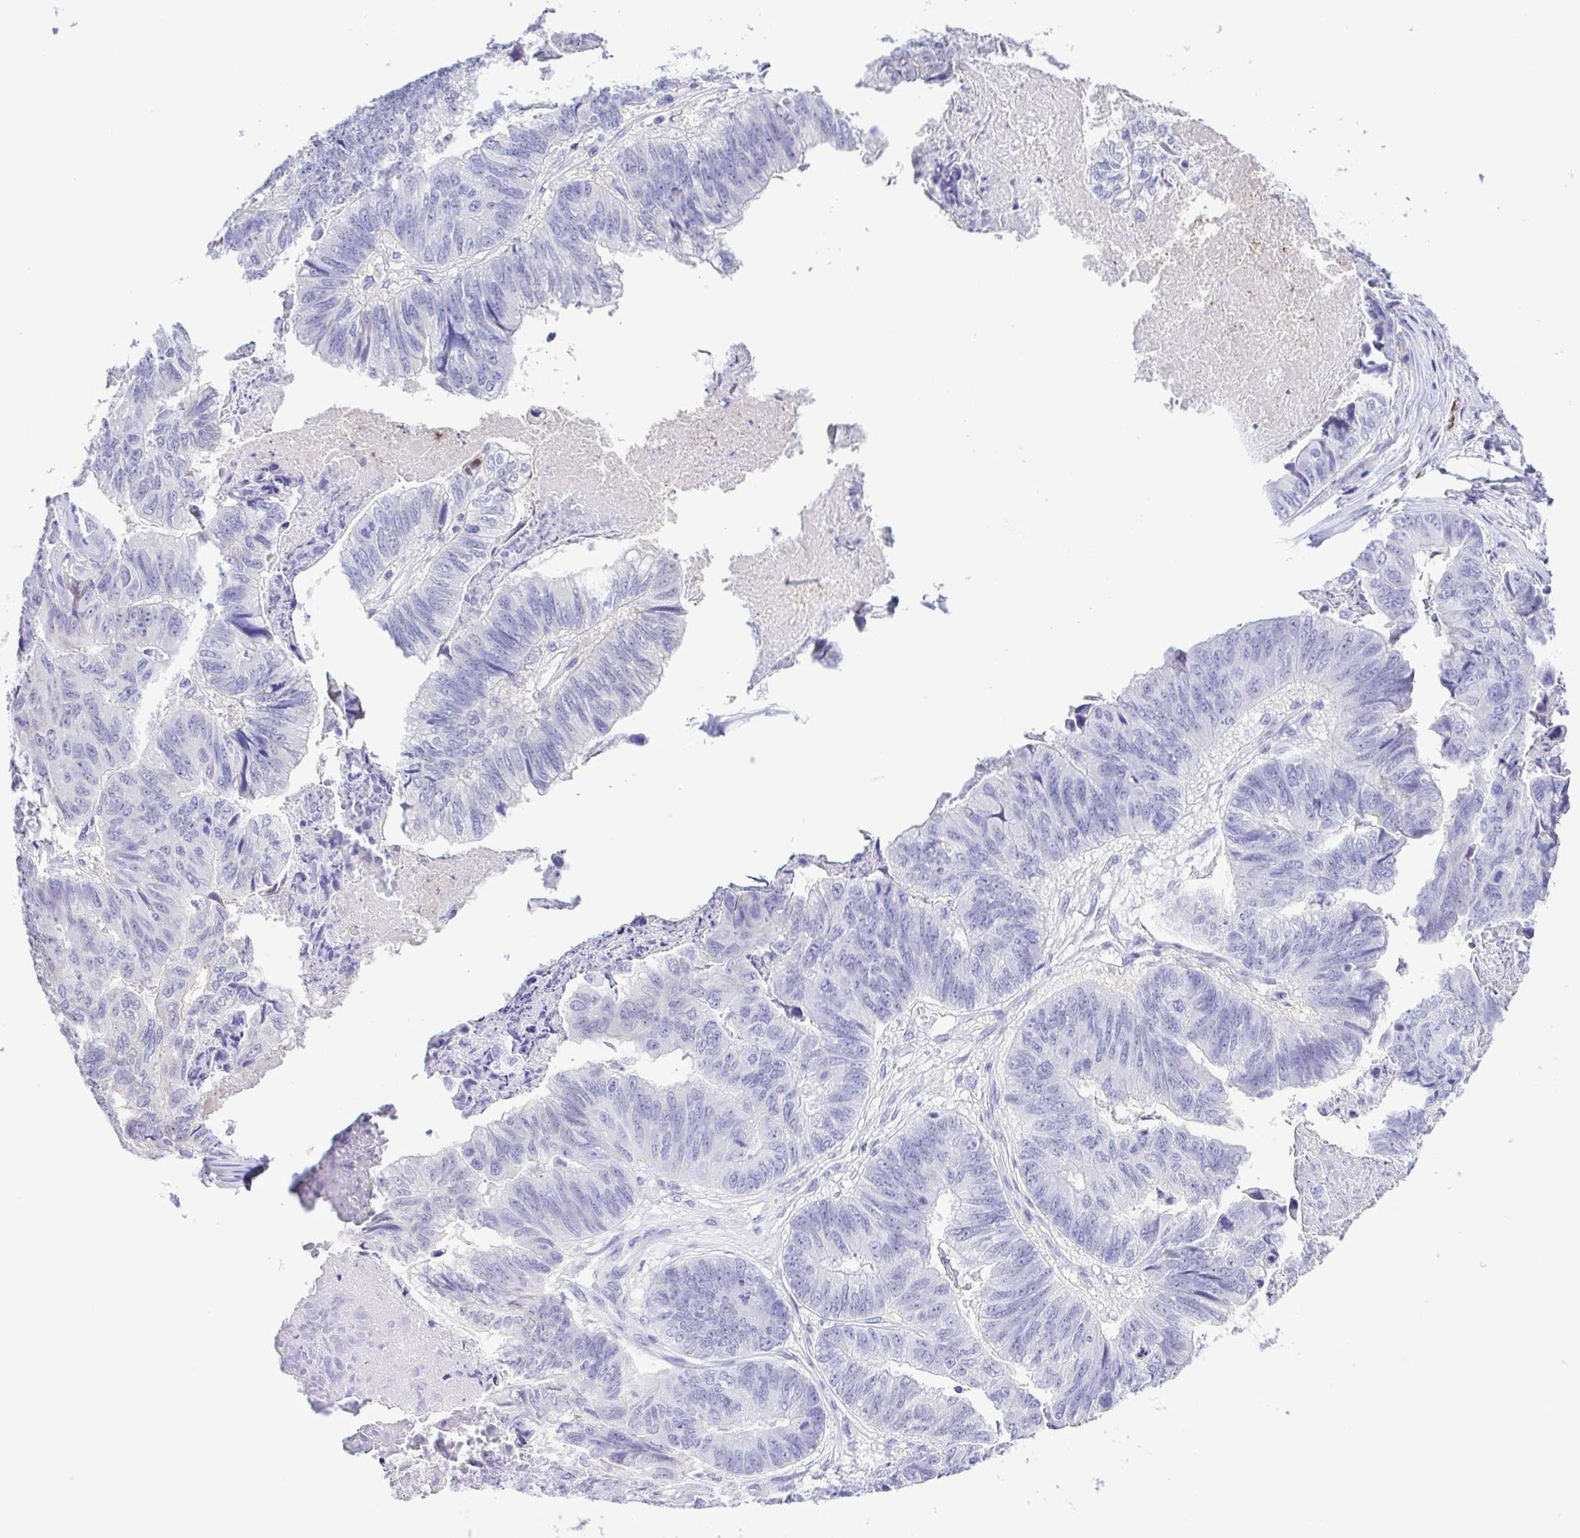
{"staining": {"intensity": "negative", "quantity": "none", "location": "none"}, "tissue": "stomach cancer", "cell_type": "Tumor cells", "image_type": "cancer", "snomed": [{"axis": "morphology", "description": "Adenocarcinoma, NOS"}, {"axis": "topography", "description": "Stomach, lower"}], "caption": "Human stomach cancer stained for a protein using immunohistochemistry demonstrates no expression in tumor cells.", "gene": "GPR17", "patient": {"sex": "male", "age": 77}}